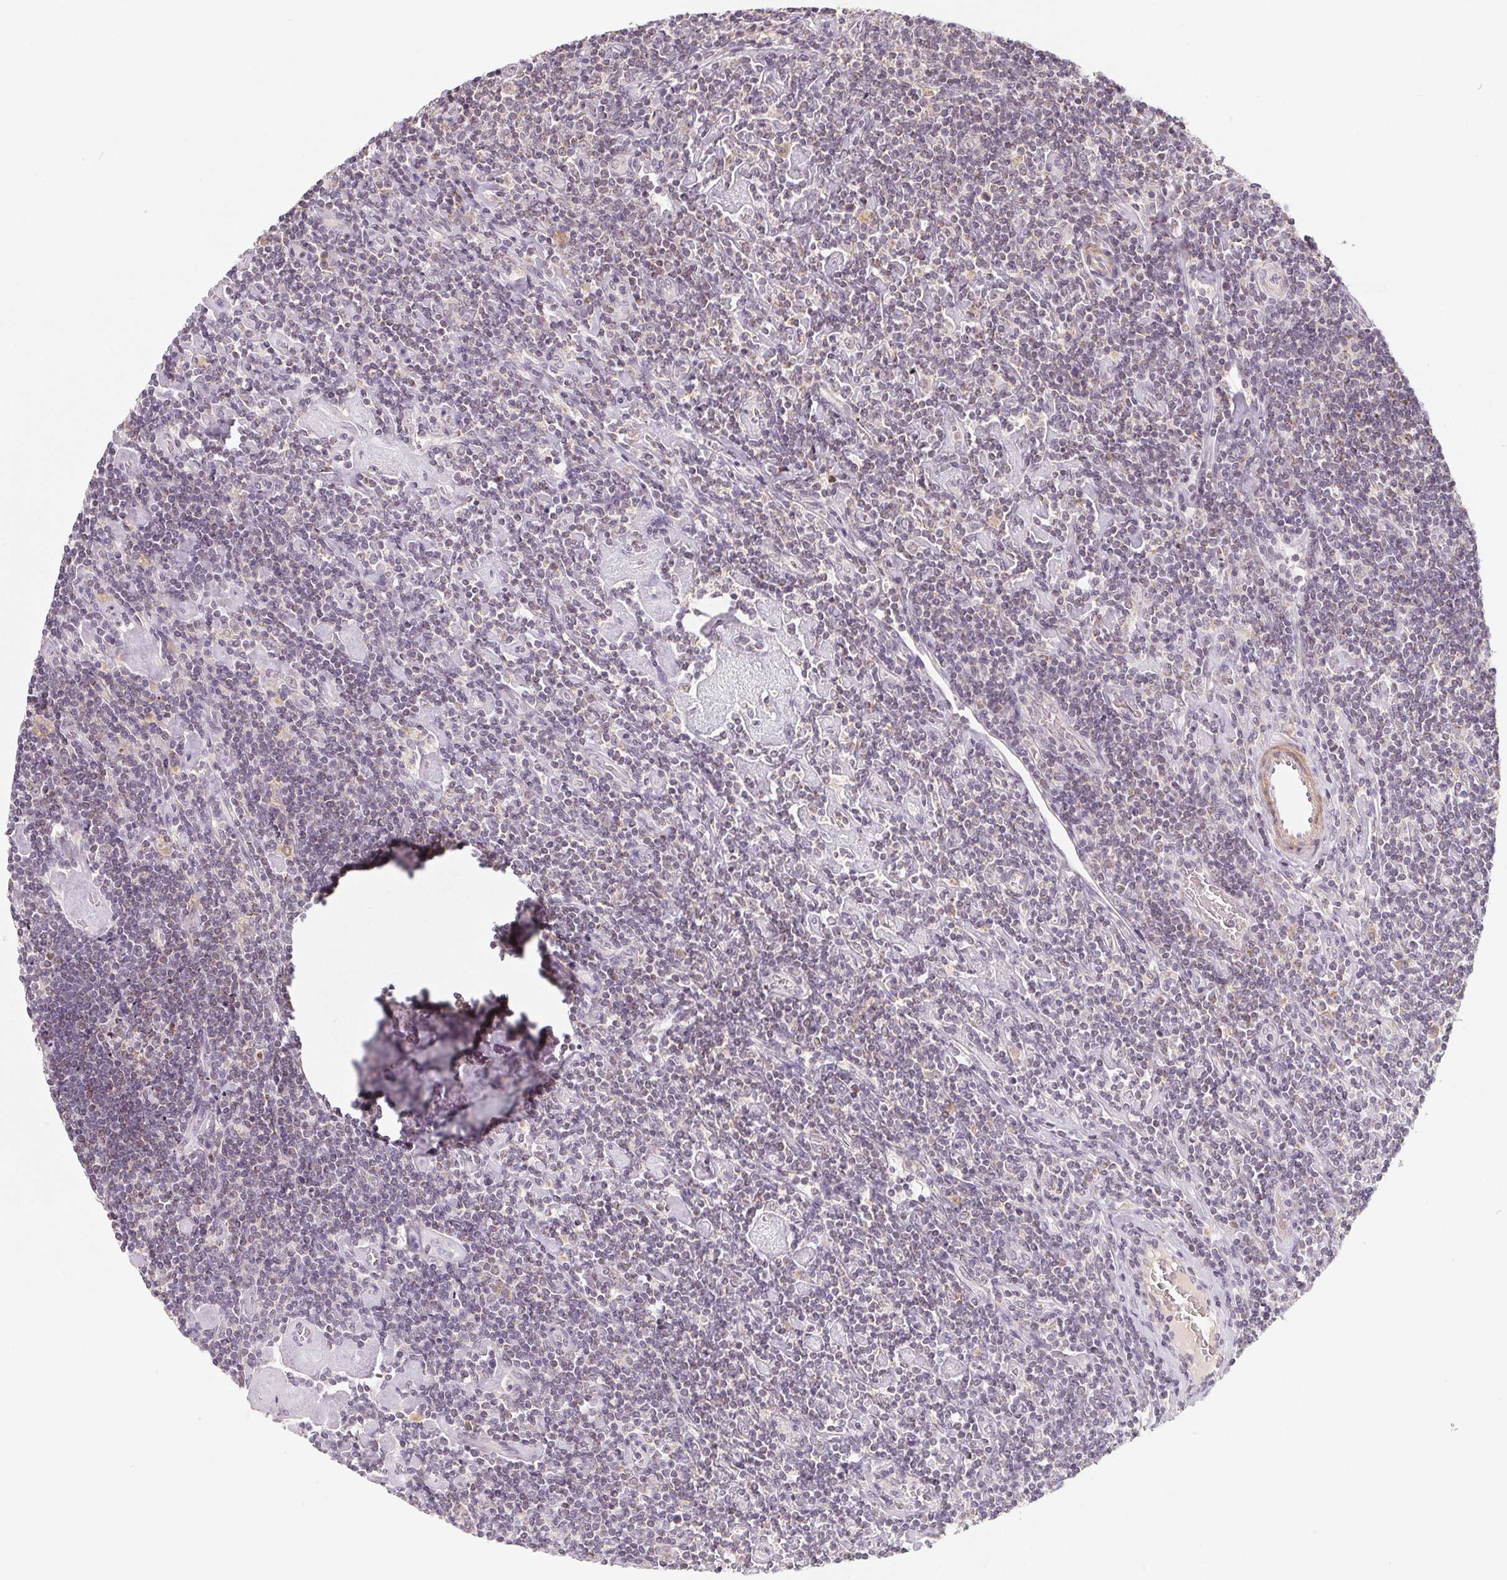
{"staining": {"intensity": "negative", "quantity": "none", "location": "none"}, "tissue": "lymphoma", "cell_type": "Tumor cells", "image_type": "cancer", "snomed": [{"axis": "morphology", "description": "Hodgkin's disease, NOS"}, {"axis": "topography", "description": "Lymph node"}], "caption": "High magnification brightfield microscopy of lymphoma stained with DAB (3,3'-diaminobenzidine) (brown) and counterstained with hematoxylin (blue): tumor cells show no significant positivity. (DAB immunohistochemistry (IHC) visualized using brightfield microscopy, high magnification).", "gene": "GHITM", "patient": {"sex": "male", "age": 40}}